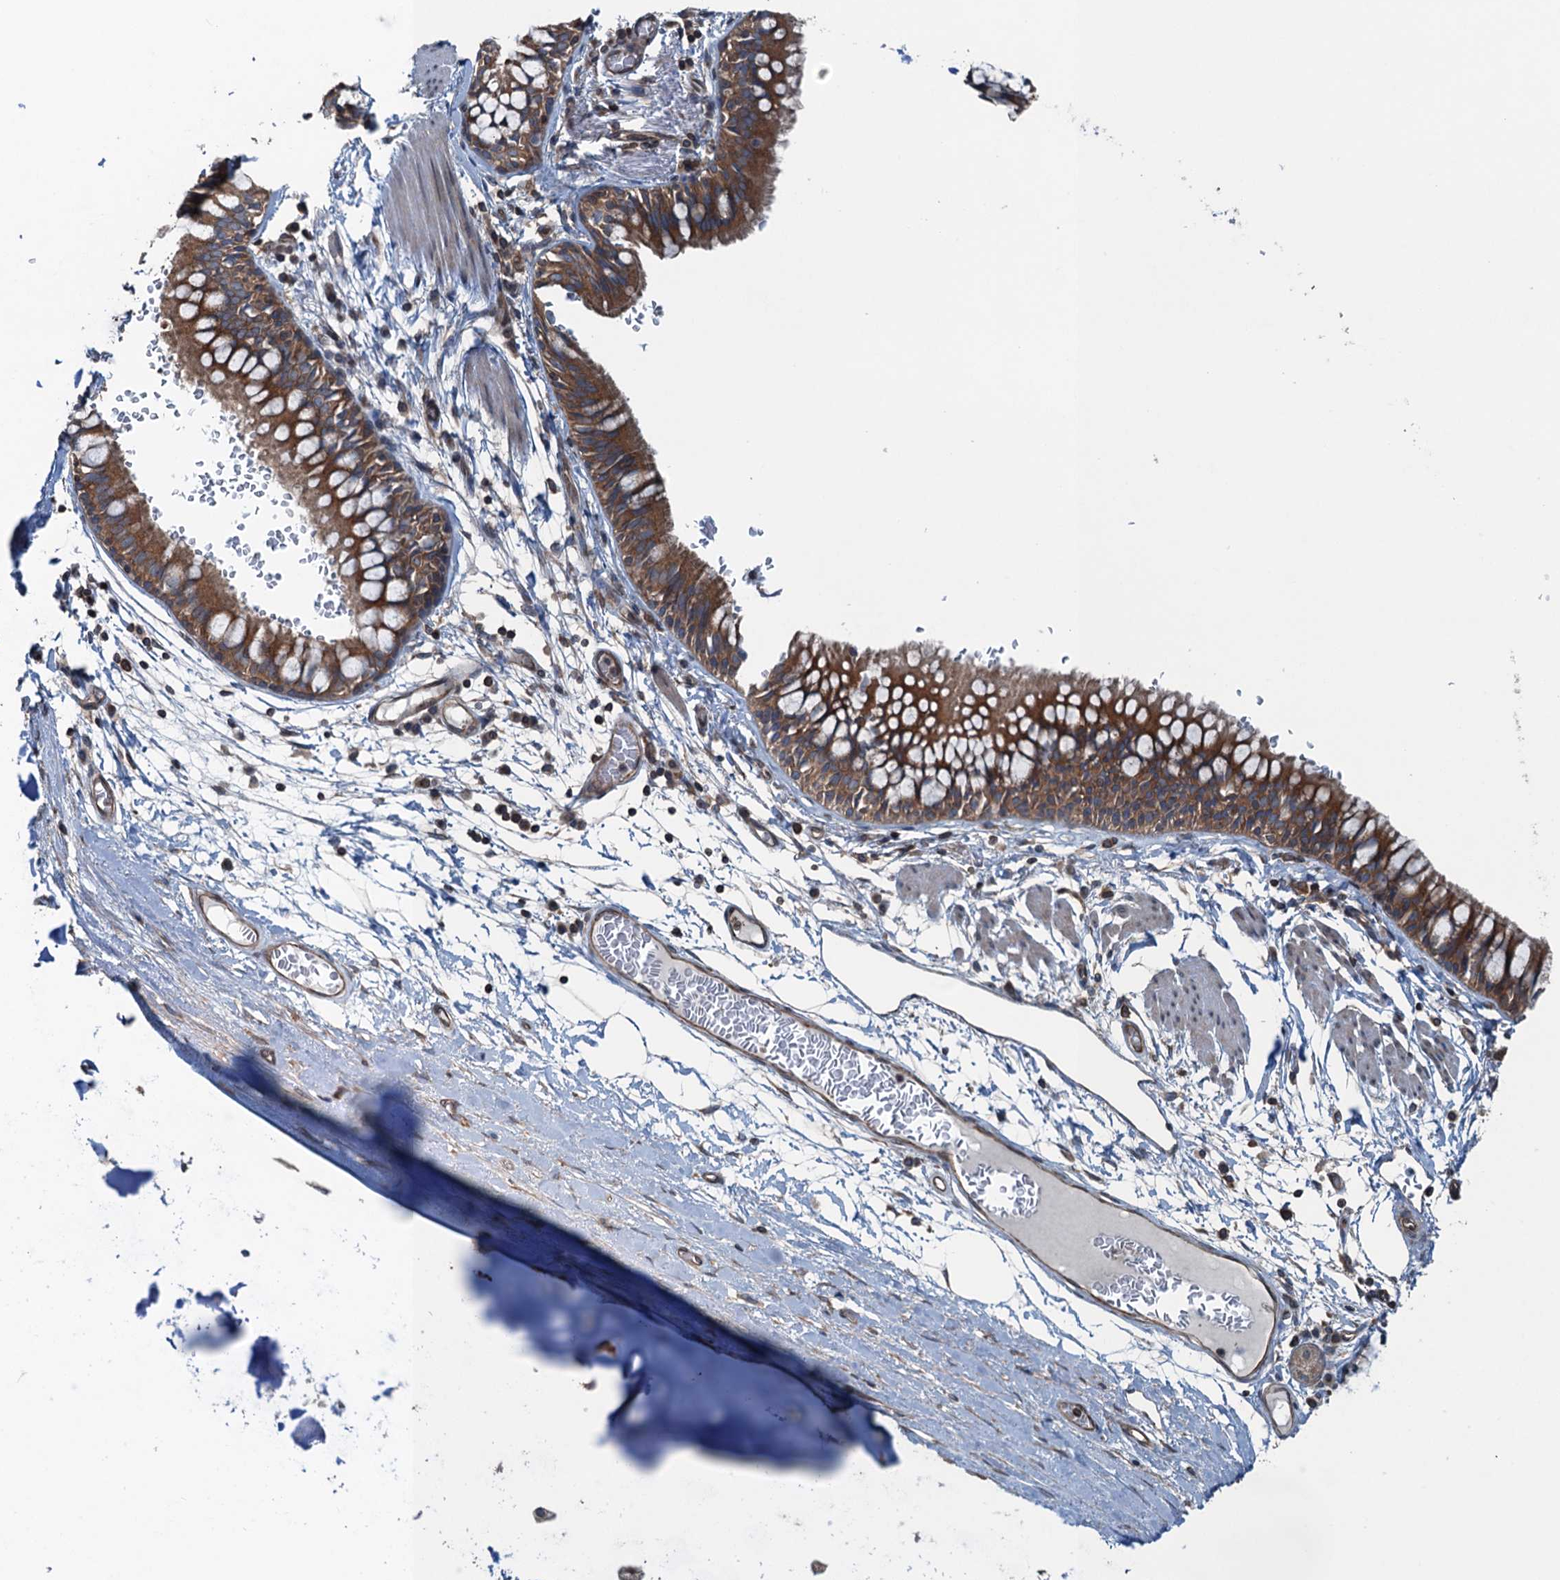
{"staining": {"intensity": "strong", "quantity": ">75%", "location": "cytoplasmic/membranous"}, "tissue": "bronchus", "cell_type": "Respiratory epithelial cells", "image_type": "normal", "snomed": [{"axis": "morphology", "description": "Normal tissue, NOS"}, {"axis": "topography", "description": "Cartilage tissue"}, {"axis": "topography", "description": "Bronchus"}], "caption": "Respiratory epithelial cells show strong cytoplasmic/membranous staining in approximately >75% of cells in benign bronchus.", "gene": "TRAPPC8", "patient": {"sex": "female", "age": 36}}